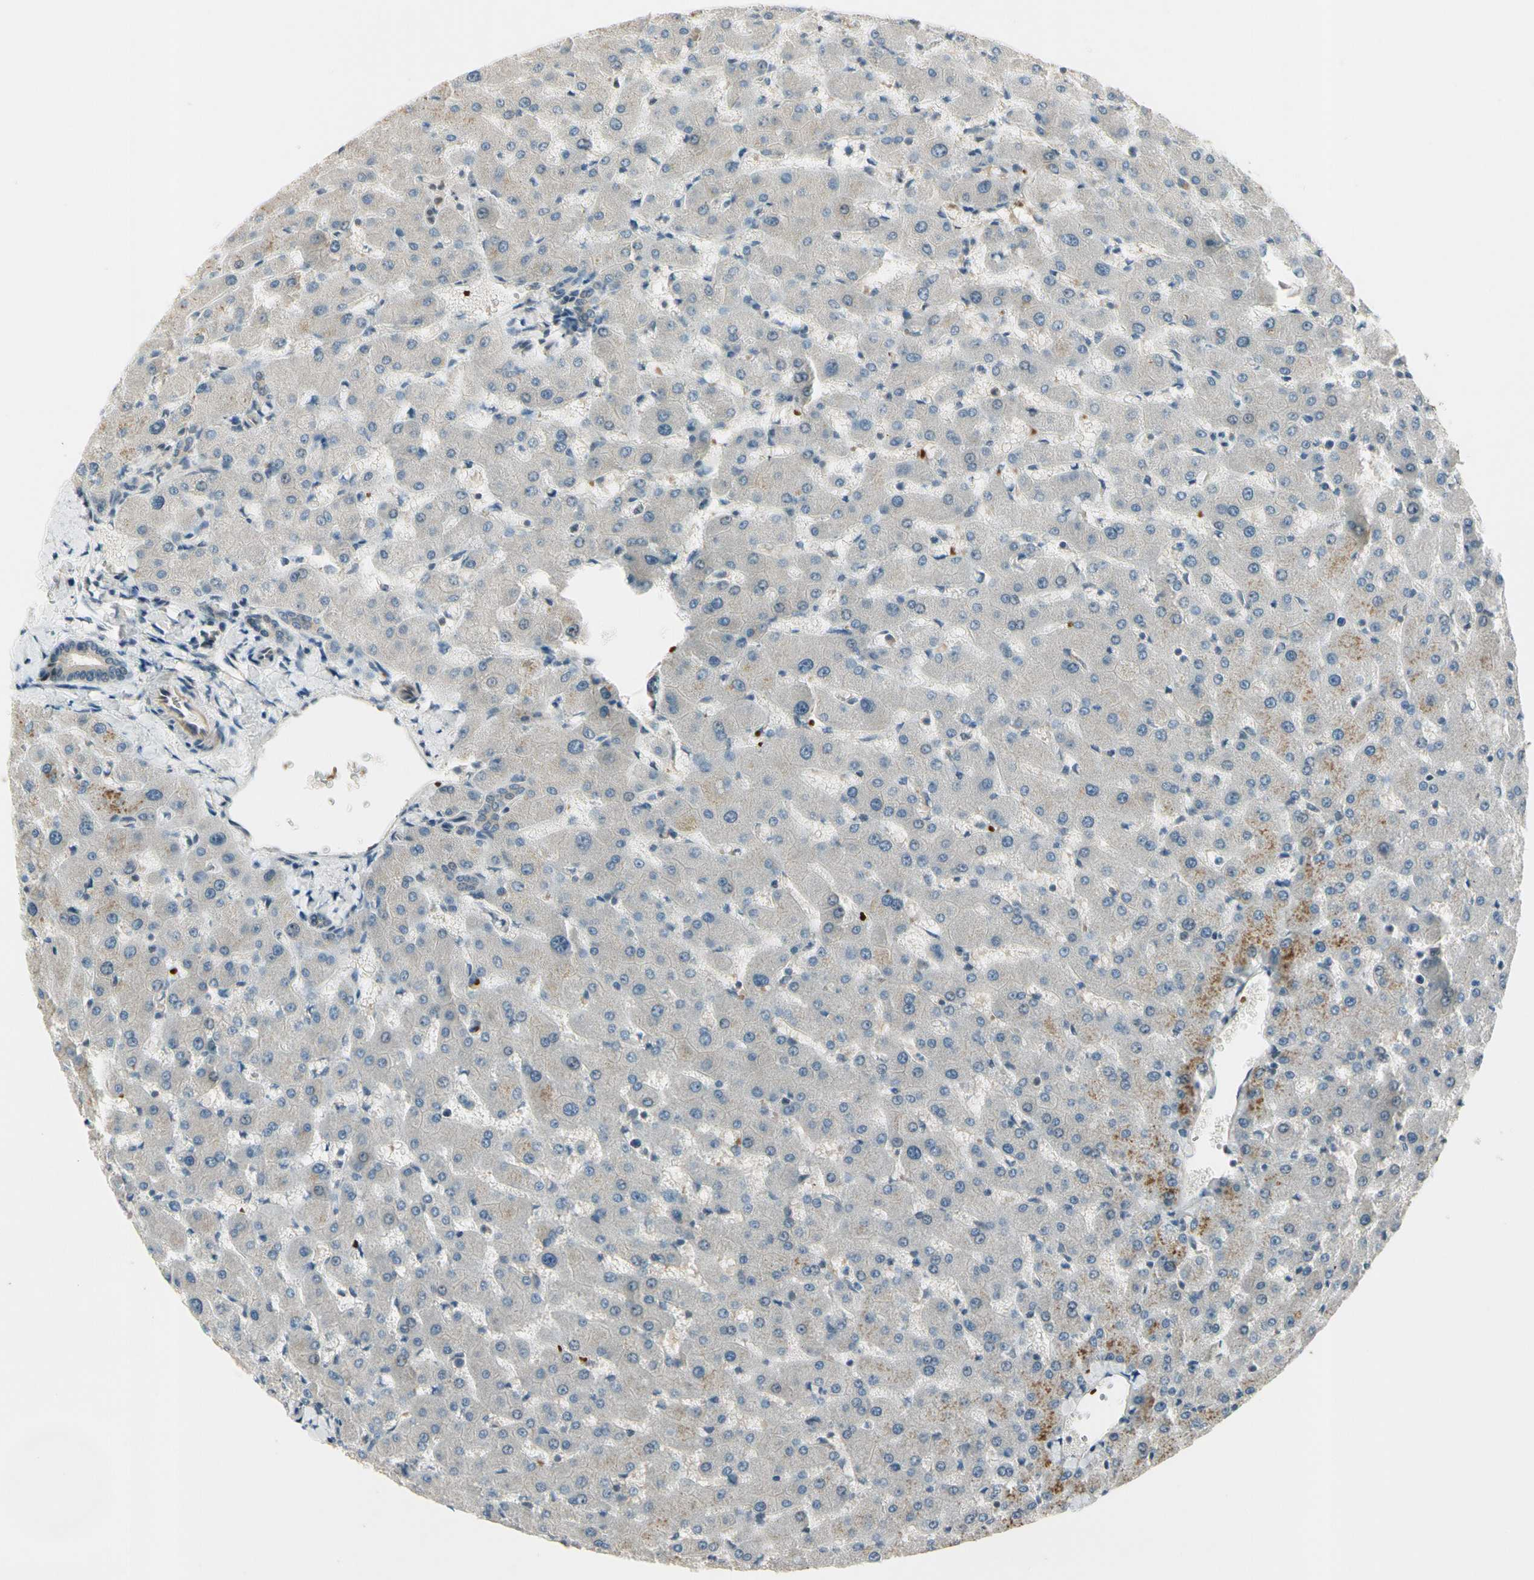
{"staining": {"intensity": "weak", "quantity": "<25%", "location": "cytoplasmic/membranous"}, "tissue": "liver", "cell_type": "Cholangiocytes", "image_type": "normal", "snomed": [{"axis": "morphology", "description": "Normal tissue, NOS"}, {"axis": "topography", "description": "Liver"}], "caption": "A high-resolution micrograph shows IHC staining of normal liver, which exhibits no significant positivity in cholangiocytes.", "gene": "PPP3CB", "patient": {"sex": "female", "age": 63}}